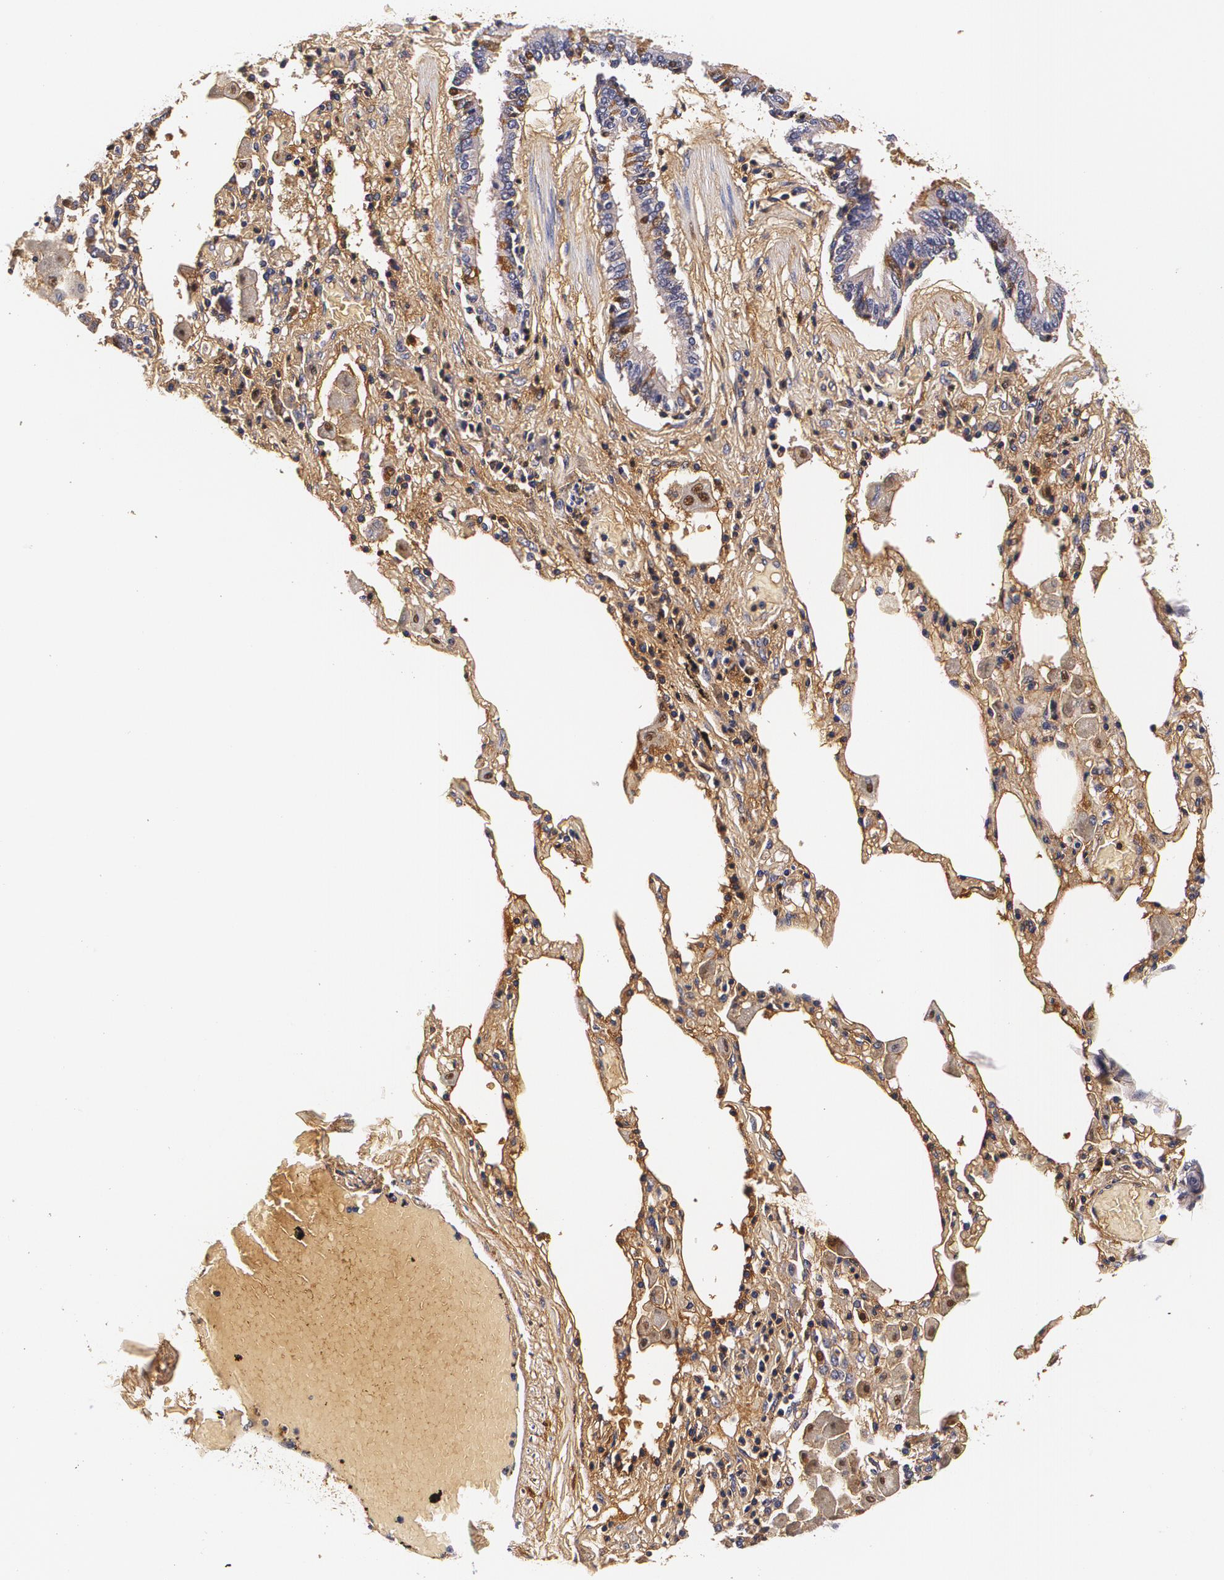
{"staining": {"intensity": "moderate", "quantity": "25%-75%", "location": "cytoplasmic/membranous"}, "tissue": "bronchus", "cell_type": "Respiratory epithelial cells", "image_type": "normal", "snomed": [{"axis": "morphology", "description": "Normal tissue, NOS"}, {"axis": "morphology", "description": "Squamous cell carcinoma, NOS"}, {"axis": "topography", "description": "Bronchus"}, {"axis": "topography", "description": "Lung"}], "caption": "Immunohistochemistry (IHC) micrograph of unremarkable bronchus: bronchus stained using immunohistochemistry reveals medium levels of moderate protein expression localized specifically in the cytoplasmic/membranous of respiratory epithelial cells, appearing as a cytoplasmic/membranous brown color.", "gene": "TTR", "patient": {"sex": "female", "age": 47}}